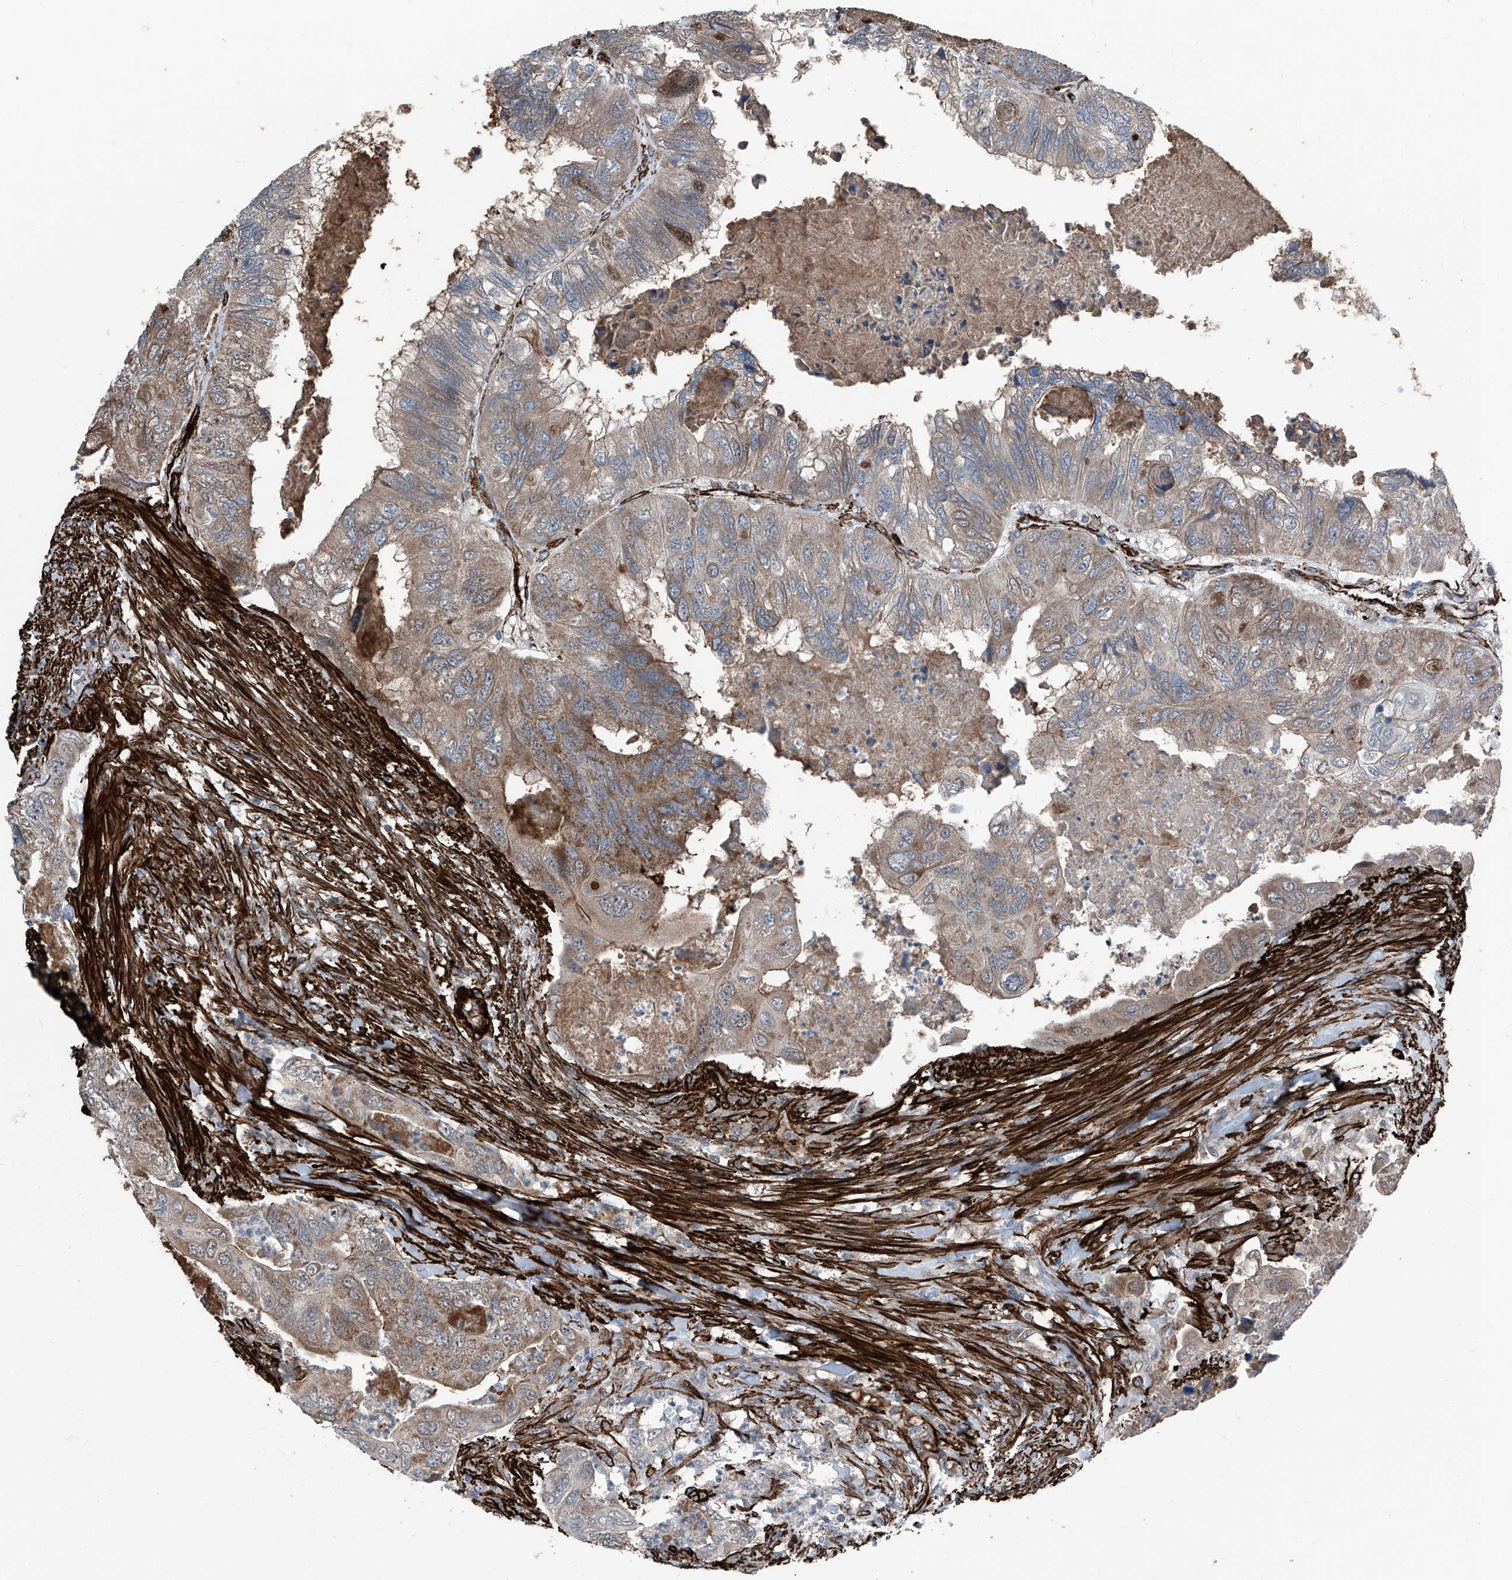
{"staining": {"intensity": "moderate", "quantity": "25%-75%", "location": "cytoplasmic/membranous"}, "tissue": "colorectal cancer", "cell_type": "Tumor cells", "image_type": "cancer", "snomed": [{"axis": "morphology", "description": "Adenocarcinoma, NOS"}, {"axis": "topography", "description": "Rectum"}], "caption": "This image shows adenocarcinoma (colorectal) stained with IHC to label a protein in brown. The cytoplasmic/membranous of tumor cells show moderate positivity for the protein. Nuclei are counter-stained blue.", "gene": "COA7", "patient": {"sex": "male", "age": 63}}